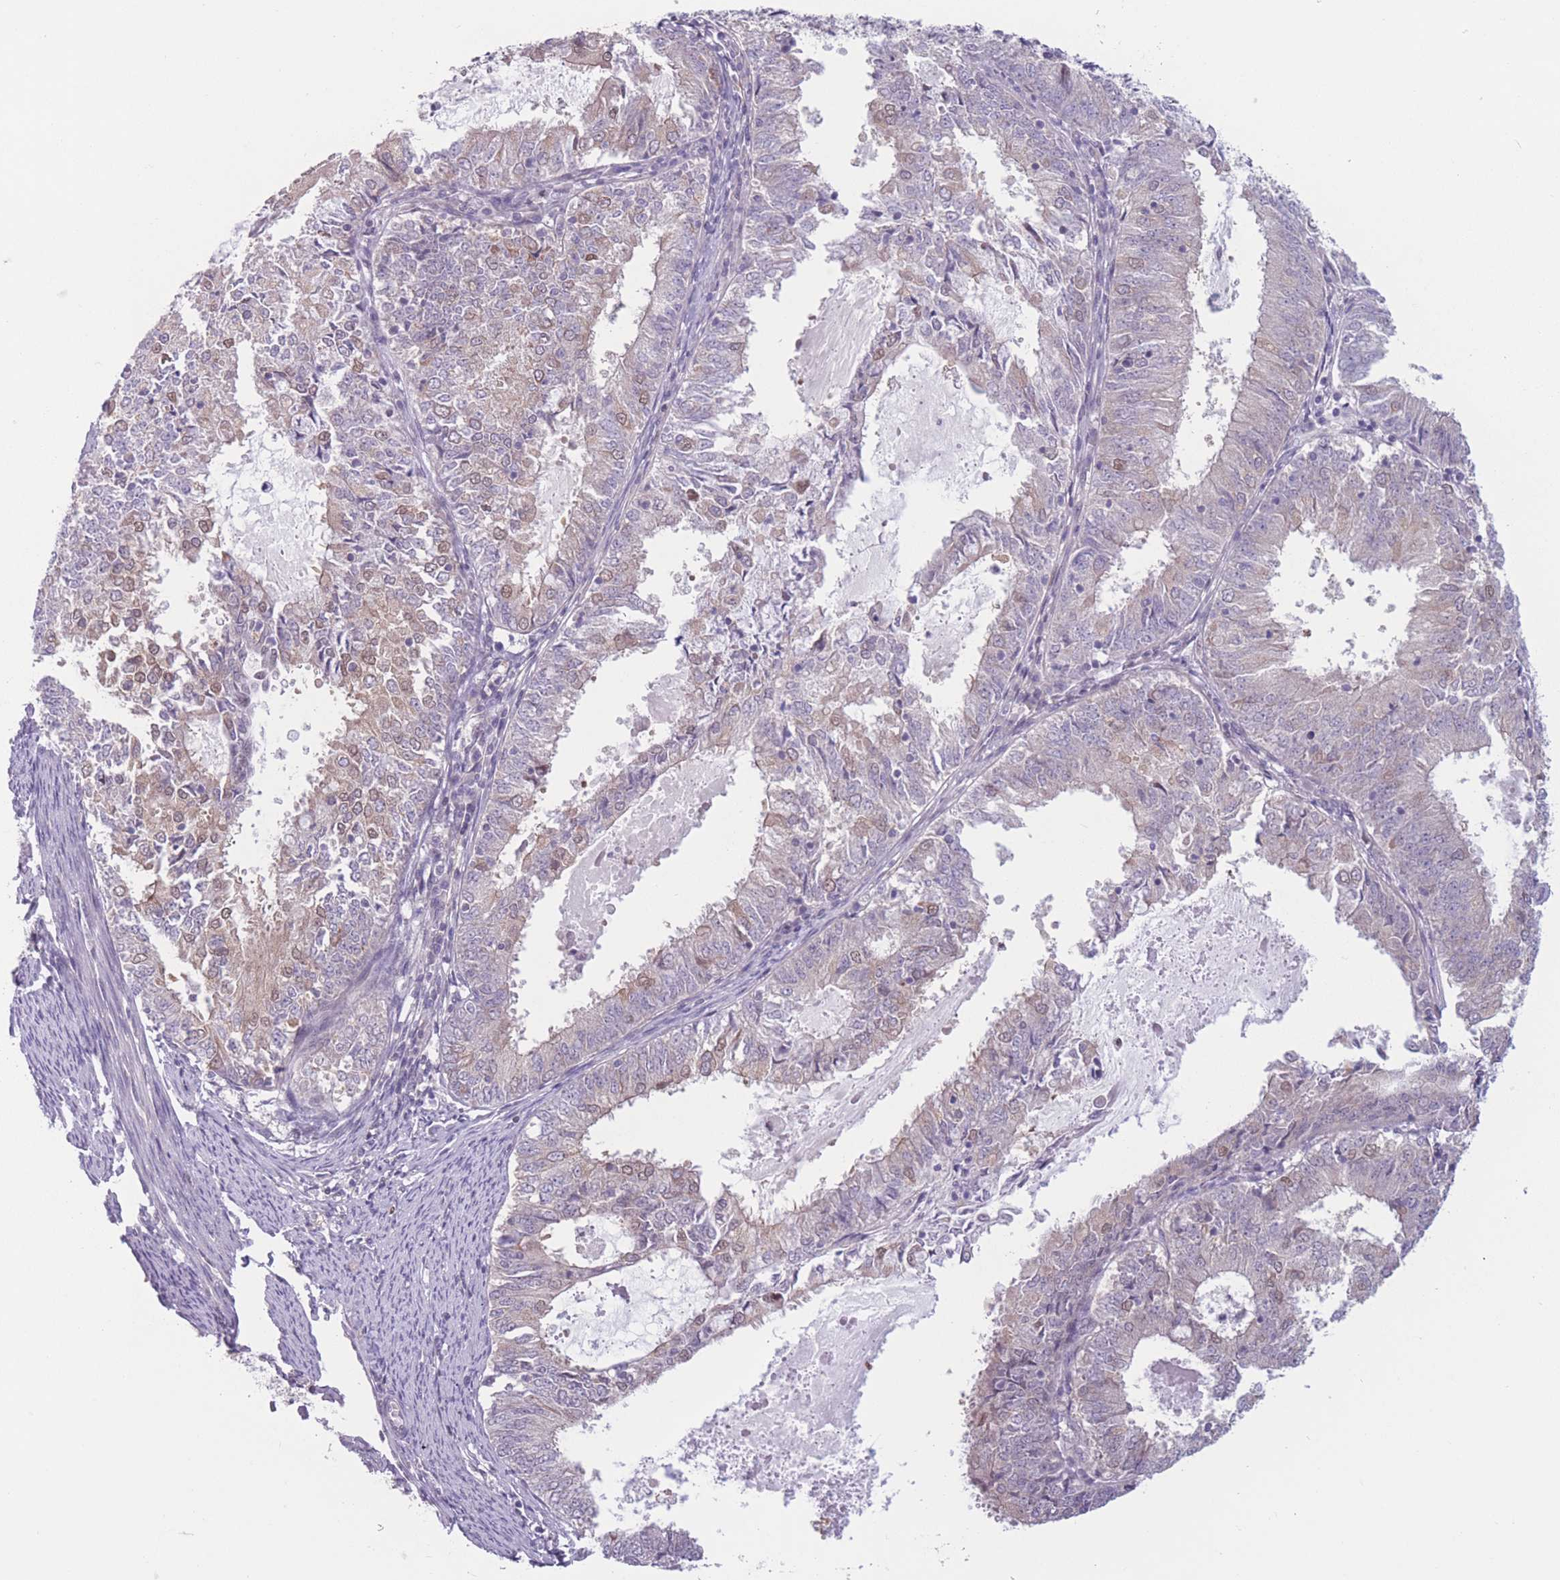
{"staining": {"intensity": "moderate", "quantity": "25%-75%", "location": "nuclear"}, "tissue": "endometrial cancer", "cell_type": "Tumor cells", "image_type": "cancer", "snomed": [{"axis": "morphology", "description": "Adenocarcinoma, NOS"}, {"axis": "topography", "description": "Endometrium"}], "caption": "Immunohistochemical staining of human endometrial cancer exhibits medium levels of moderate nuclear positivity in approximately 25%-75% of tumor cells. (Brightfield microscopy of DAB IHC at high magnification).", "gene": "ZNF439", "patient": {"sex": "female", "age": 57}}